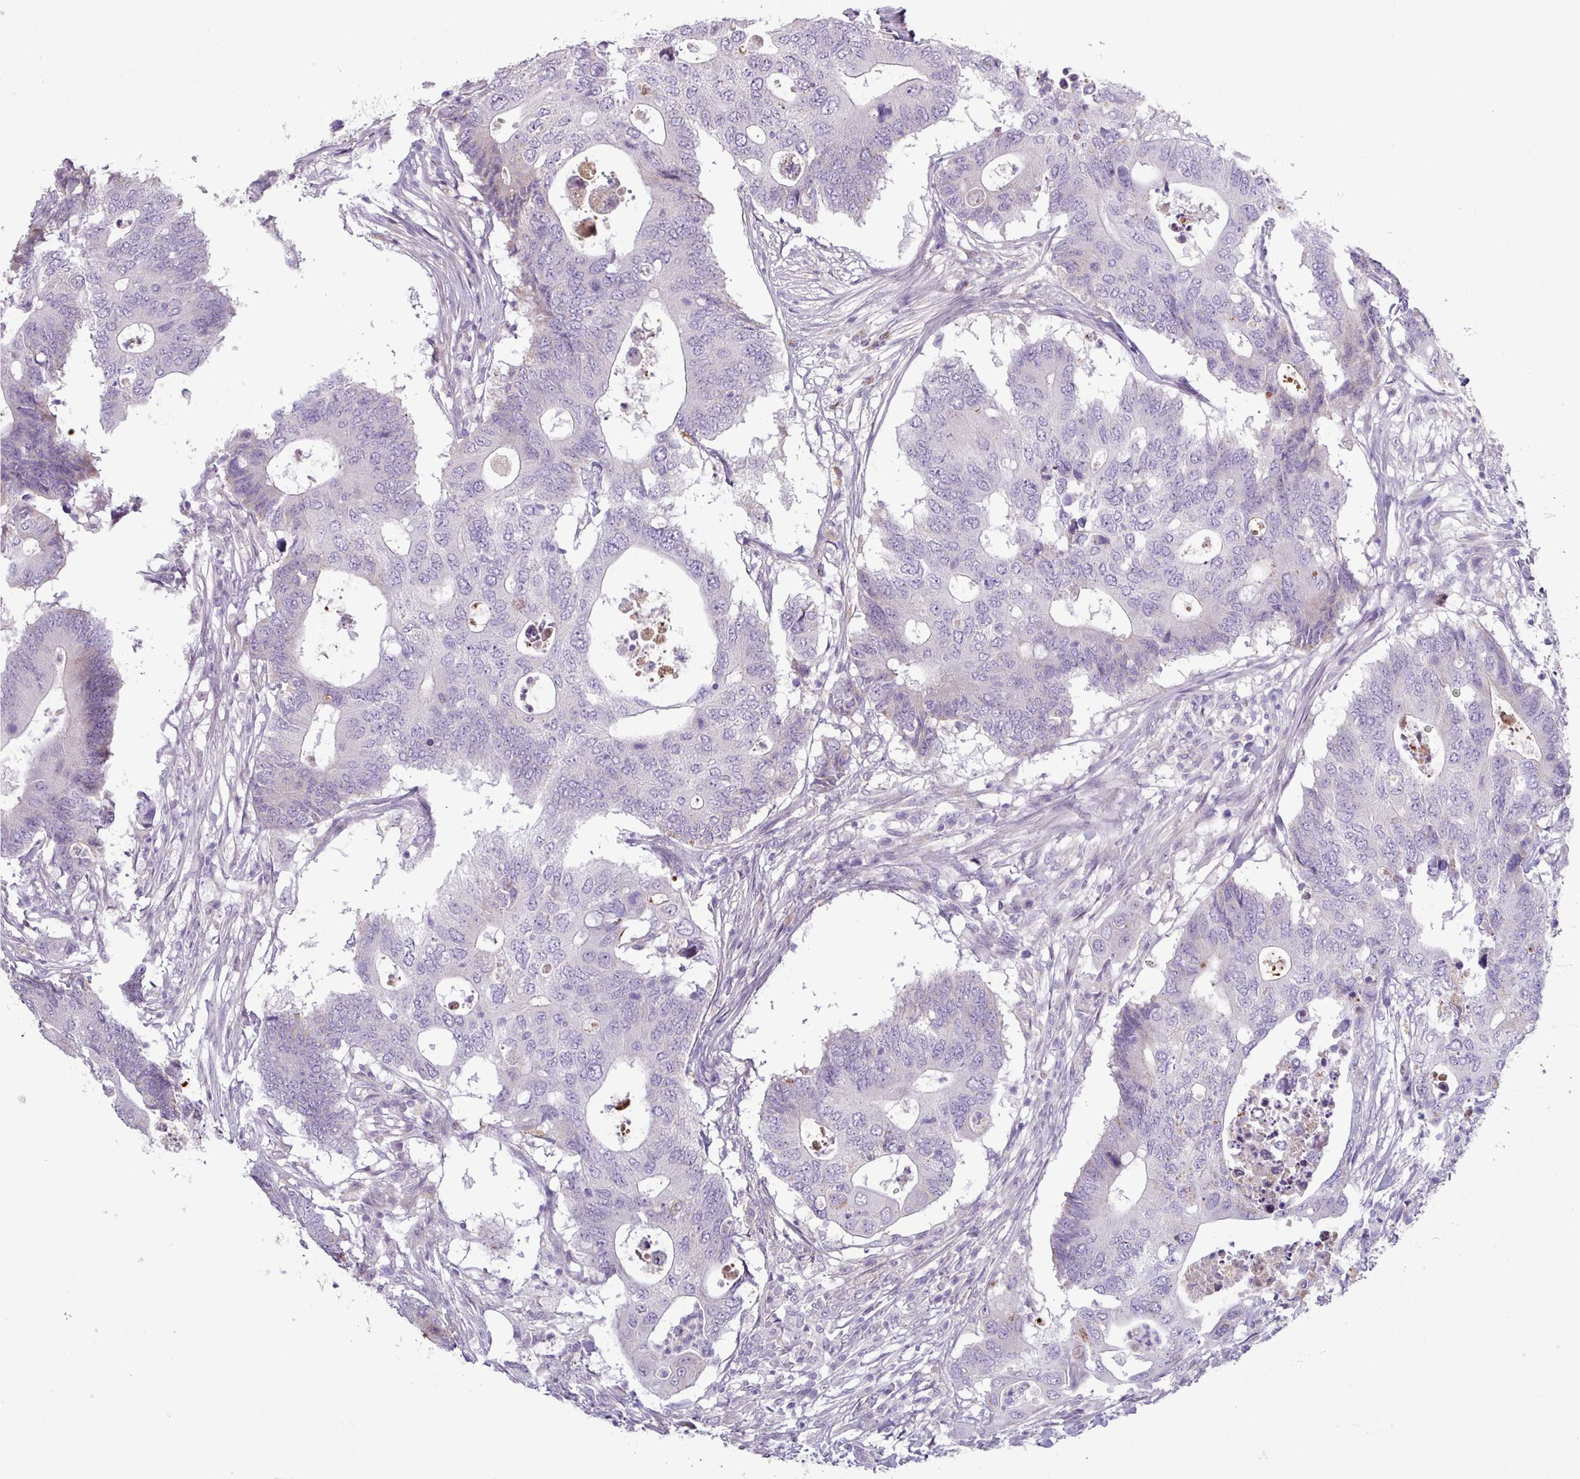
{"staining": {"intensity": "negative", "quantity": "none", "location": "none"}, "tissue": "colorectal cancer", "cell_type": "Tumor cells", "image_type": "cancer", "snomed": [{"axis": "morphology", "description": "Adenocarcinoma, NOS"}, {"axis": "topography", "description": "Colon"}], "caption": "An IHC histopathology image of colorectal adenocarcinoma is shown. There is no staining in tumor cells of colorectal adenocarcinoma. The staining was performed using DAB (3,3'-diaminobenzidine) to visualize the protein expression in brown, while the nuclei were stained in blue with hematoxylin (Magnification: 20x).", "gene": "C4B", "patient": {"sex": "male", "age": 71}}